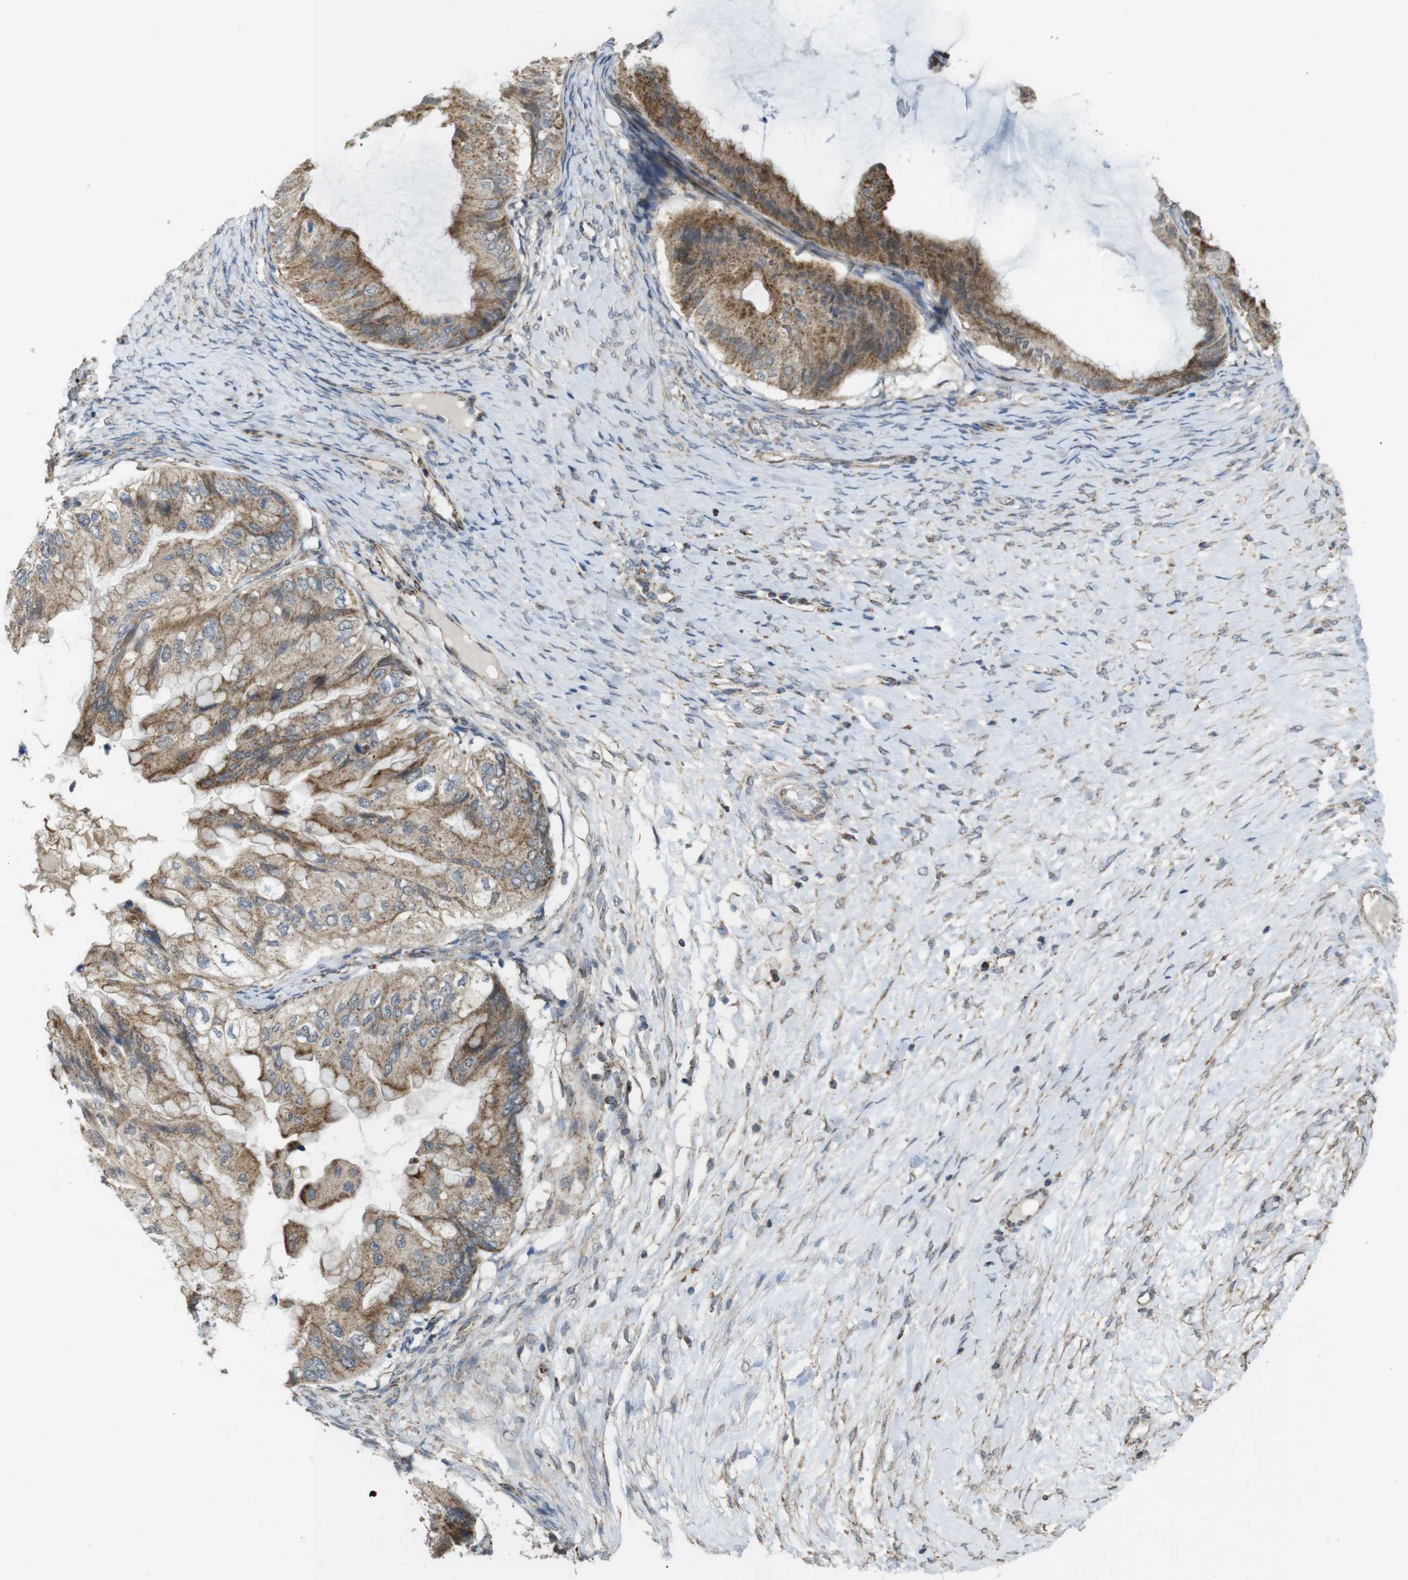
{"staining": {"intensity": "moderate", "quantity": ">75%", "location": "cytoplasmic/membranous"}, "tissue": "ovarian cancer", "cell_type": "Tumor cells", "image_type": "cancer", "snomed": [{"axis": "morphology", "description": "Cystadenocarcinoma, mucinous, NOS"}, {"axis": "topography", "description": "Ovary"}], "caption": "Tumor cells exhibit medium levels of moderate cytoplasmic/membranous positivity in approximately >75% of cells in ovarian cancer. (IHC, brightfield microscopy, high magnification).", "gene": "CALHM2", "patient": {"sex": "female", "age": 61}}